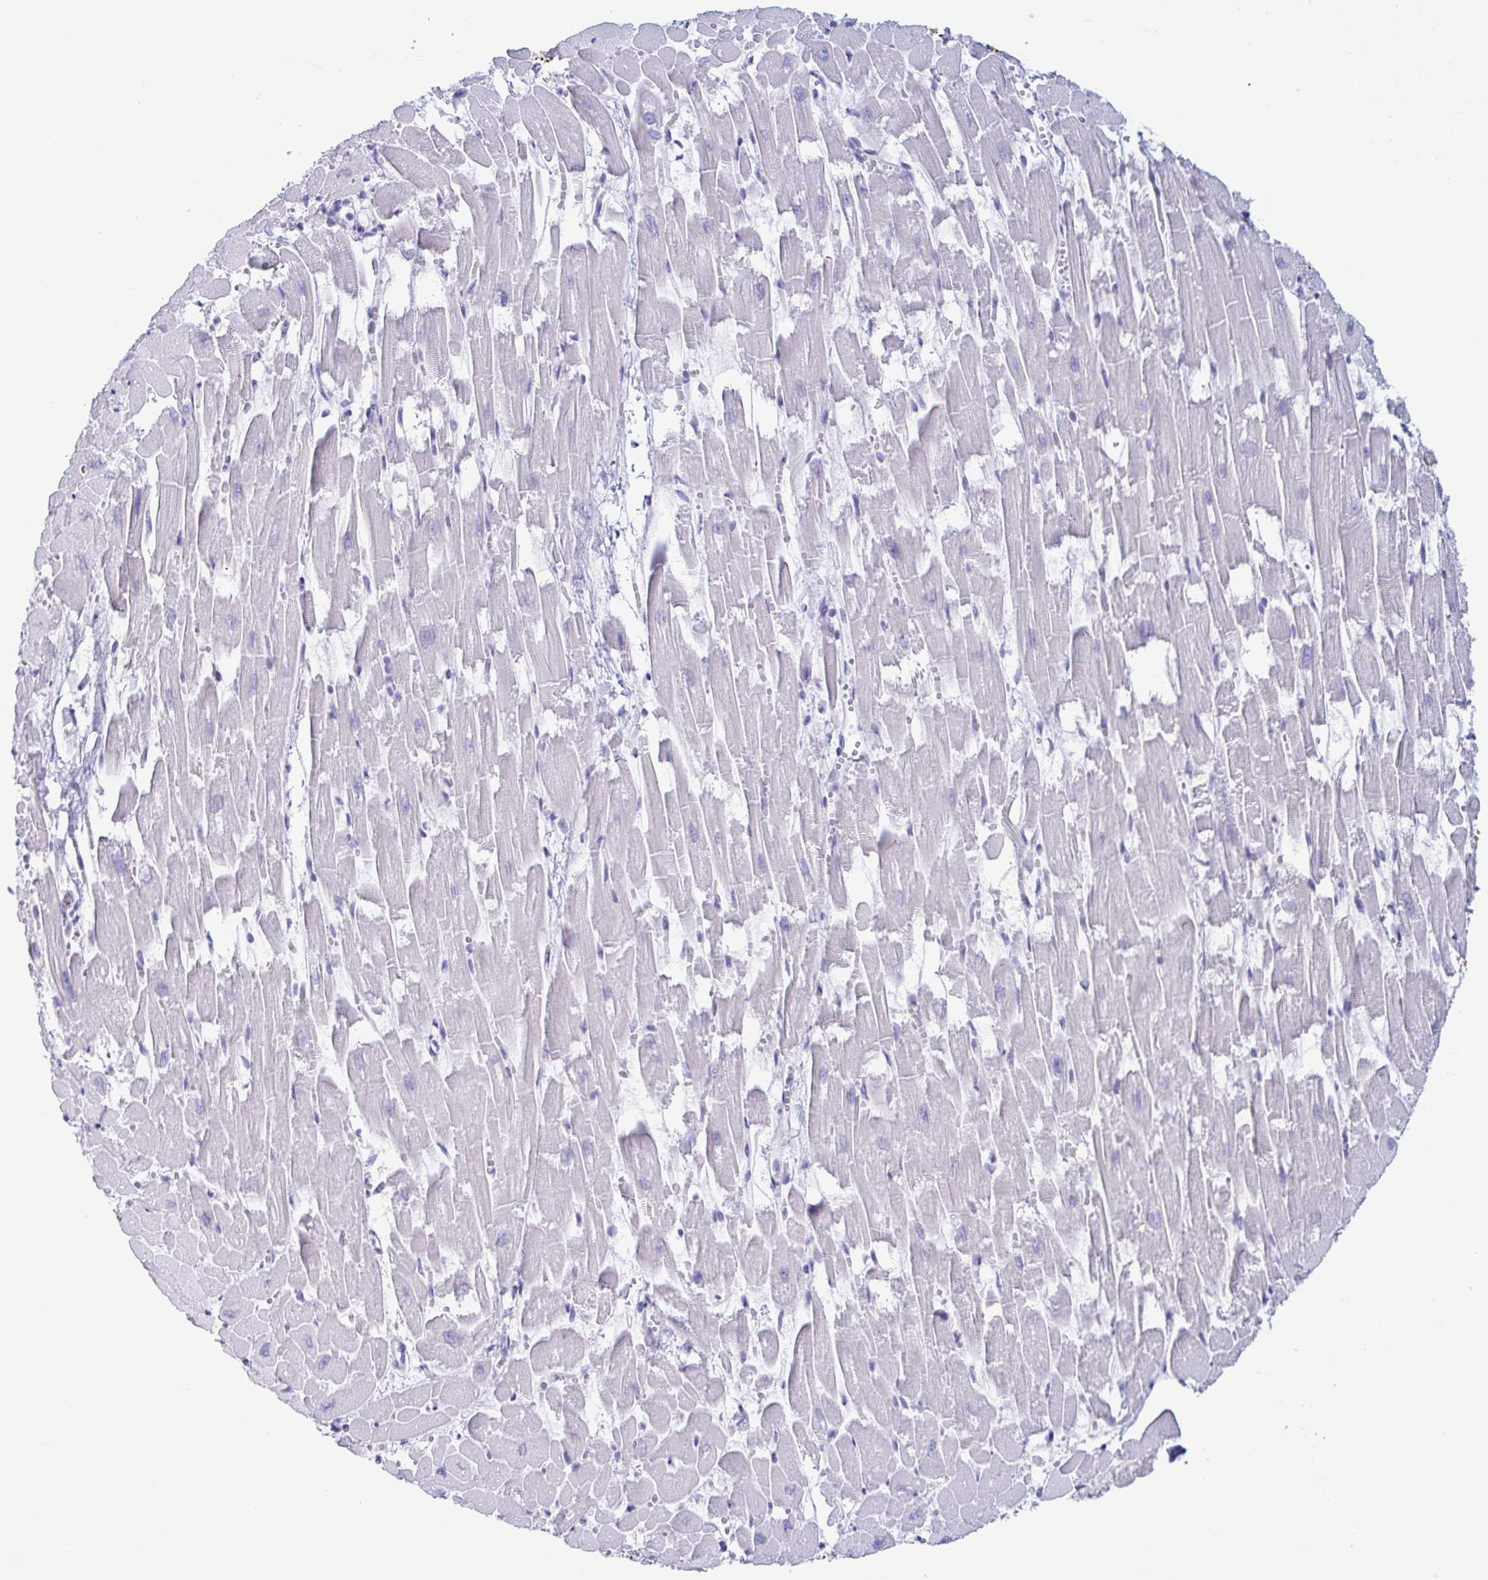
{"staining": {"intensity": "weak", "quantity": "<25%", "location": "cytoplasmic/membranous"}, "tissue": "heart muscle", "cell_type": "Cardiomyocytes", "image_type": "normal", "snomed": [{"axis": "morphology", "description": "Normal tissue, NOS"}, {"axis": "topography", "description": "Heart"}], "caption": "This is a micrograph of IHC staining of normal heart muscle, which shows no staining in cardiomyocytes. The staining is performed using DAB brown chromogen with nuclei counter-stained in using hematoxylin.", "gene": "TNNI2", "patient": {"sex": "female", "age": 52}}